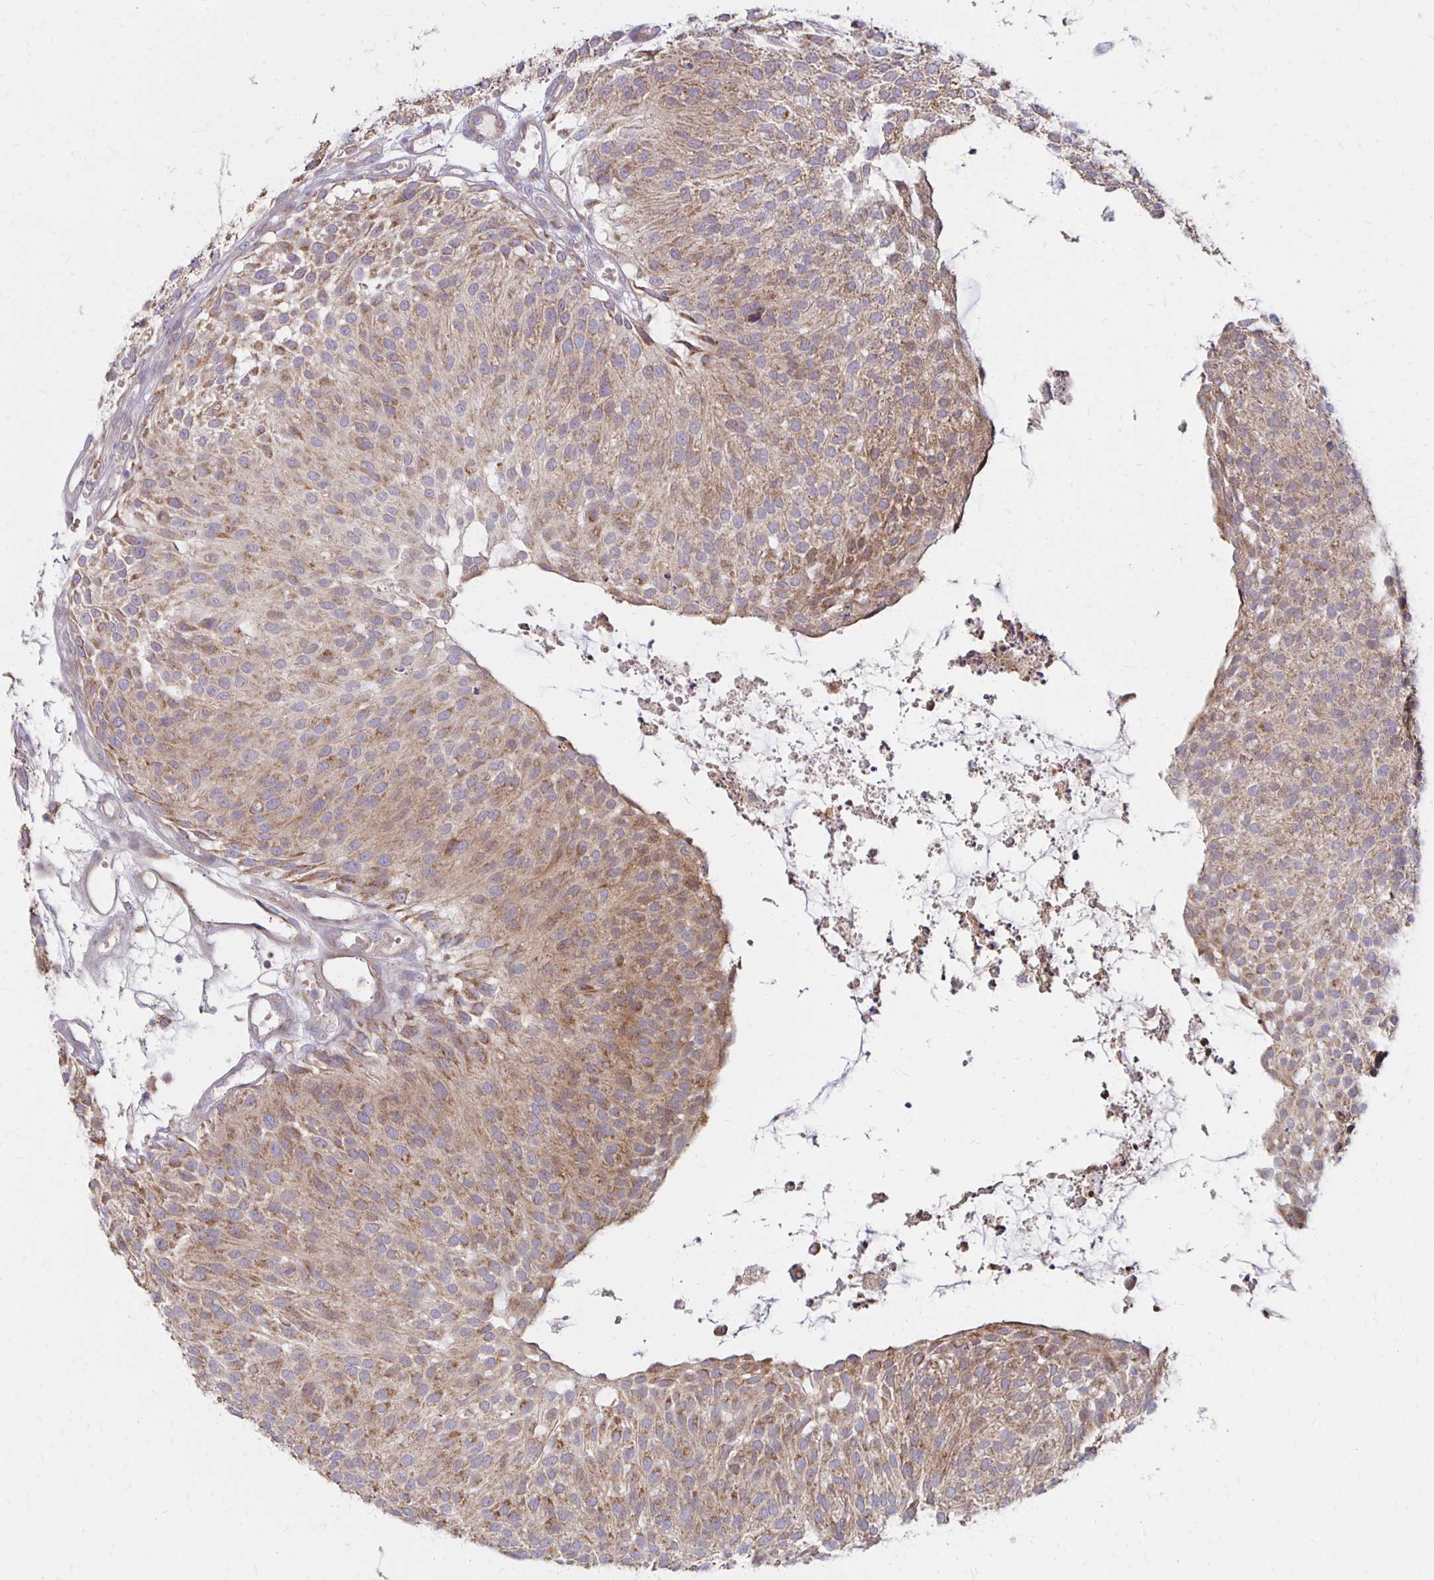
{"staining": {"intensity": "moderate", "quantity": ">75%", "location": "cytoplasmic/membranous"}, "tissue": "urothelial cancer", "cell_type": "Tumor cells", "image_type": "cancer", "snomed": [{"axis": "morphology", "description": "Urothelial carcinoma, NOS"}, {"axis": "topography", "description": "Urinary bladder"}], "caption": "Human transitional cell carcinoma stained for a protein (brown) displays moderate cytoplasmic/membranous positive positivity in about >75% of tumor cells.", "gene": "KATNBL1", "patient": {"sex": "male", "age": 84}}